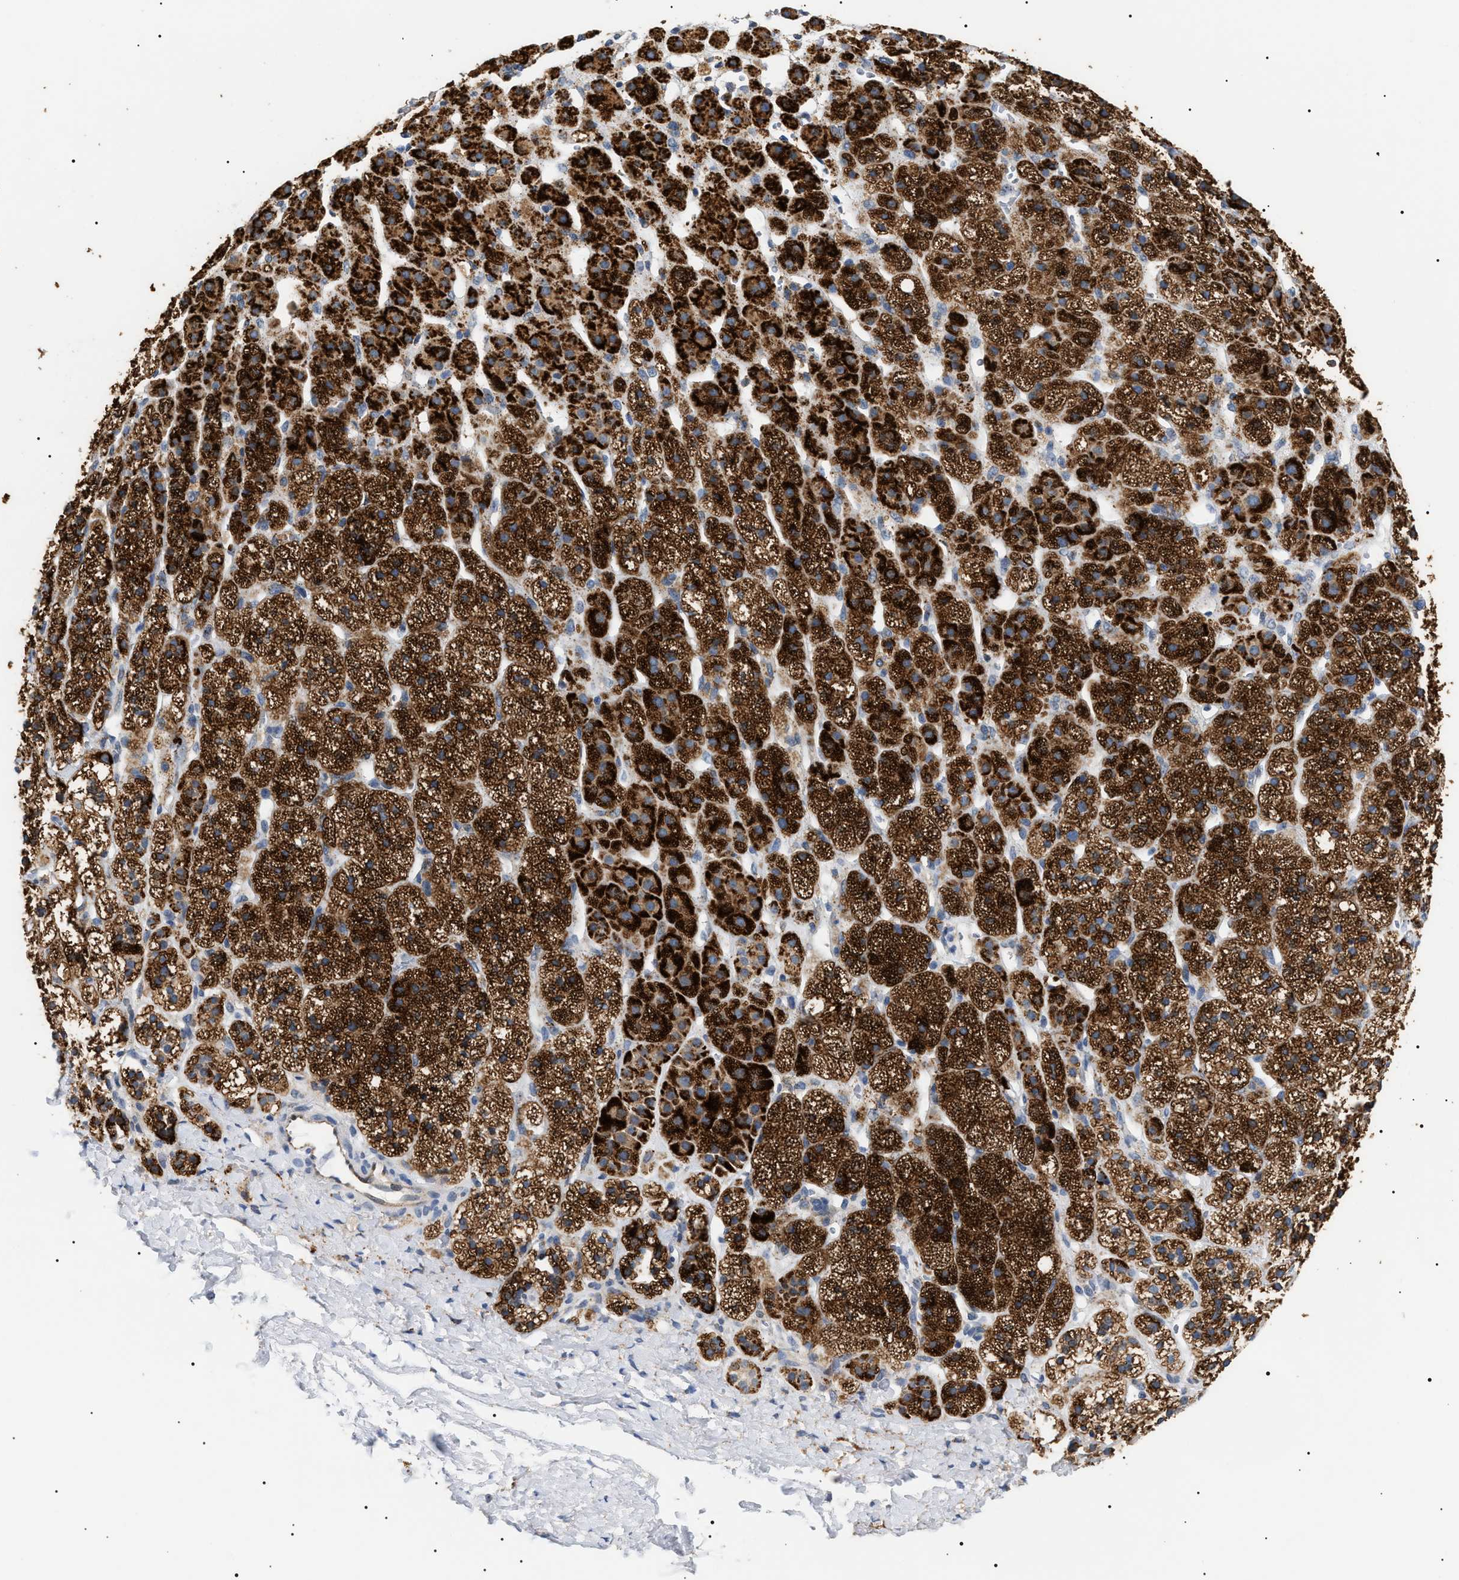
{"staining": {"intensity": "strong", "quantity": ">75%", "location": "cytoplasmic/membranous"}, "tissue": "adrenal gland", "cell_type": "Glandular cells", "image_type": "normal", "snomed": [{"axis": "morphology", "description": "Normal tissue, NOS"}, {"axis": "topography", "description": "Adrenal gland"}], "caption": "DAB immunohistochemical staining of normal adrenal gland shows strong cytoplasmic/membranous protein staining in about >75% of glandular cells. Immunohistochemistry (ihc) stains the protein of interest in brown and the nuclei are stained blue.", "gene": "HSD17B11", "patient": {"sex": "male", "age": 56}}